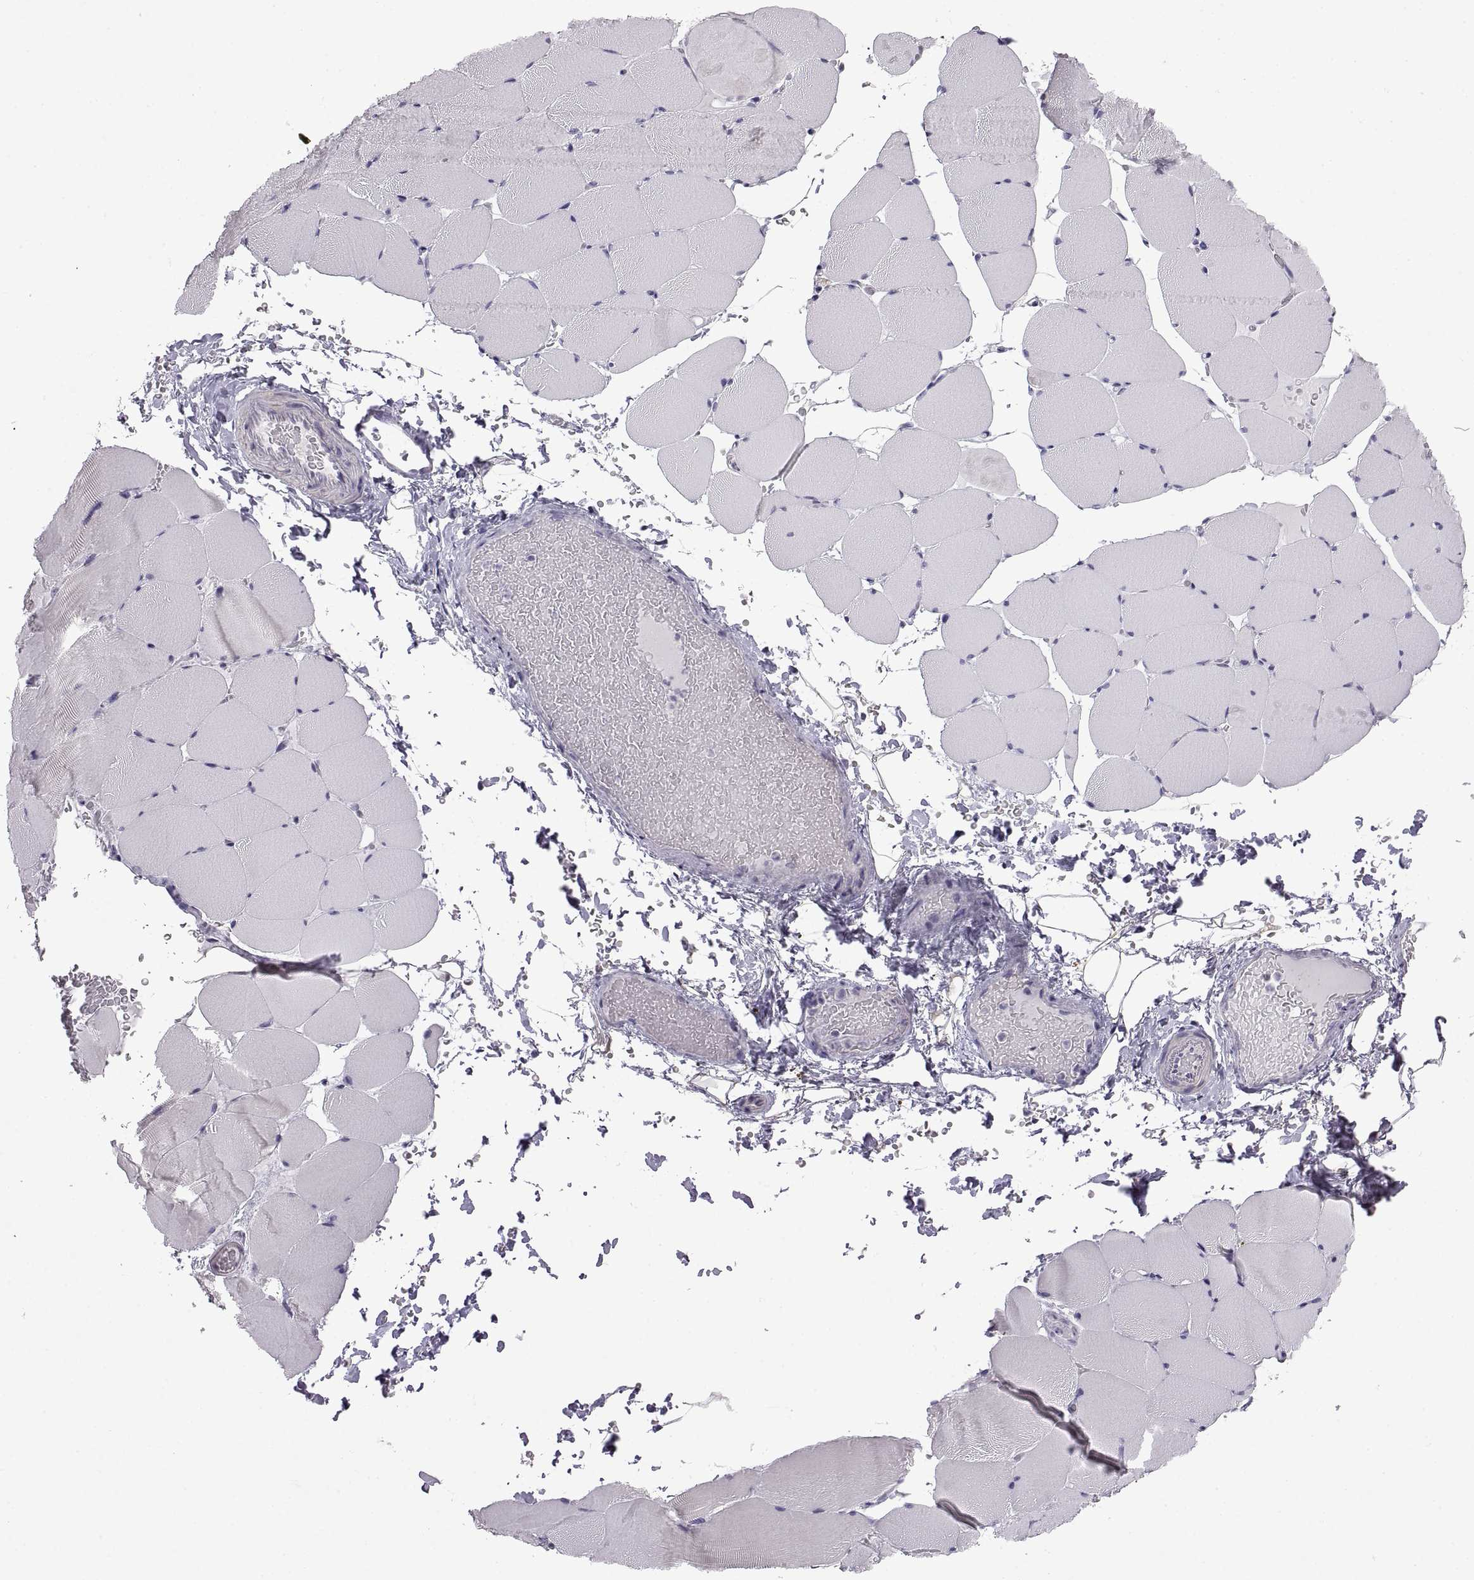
{"staining": {"intensity": "negative", "quantity": "none", "location": "none"}, "tissue": "skeletal muscle", "cell_type": "Myocytes", "image_type": "normal", "snomed": [{"axis": "morphology", "description": "Normal tissue, NOS"}, {"axis": "topography", "description": "Skeletal muscle"}], "caption": "DAB (3,3'-diaminobenzidine) immunohistochemical staining of normal skeletal muscle reveals no significant positivity in myocytes. The staining is performed using DAB brown chromogen with nuclei counter-stained in using hematoxylin.", "gene": "FAM170A", "patient": {"sex": "female", "age": 37}}